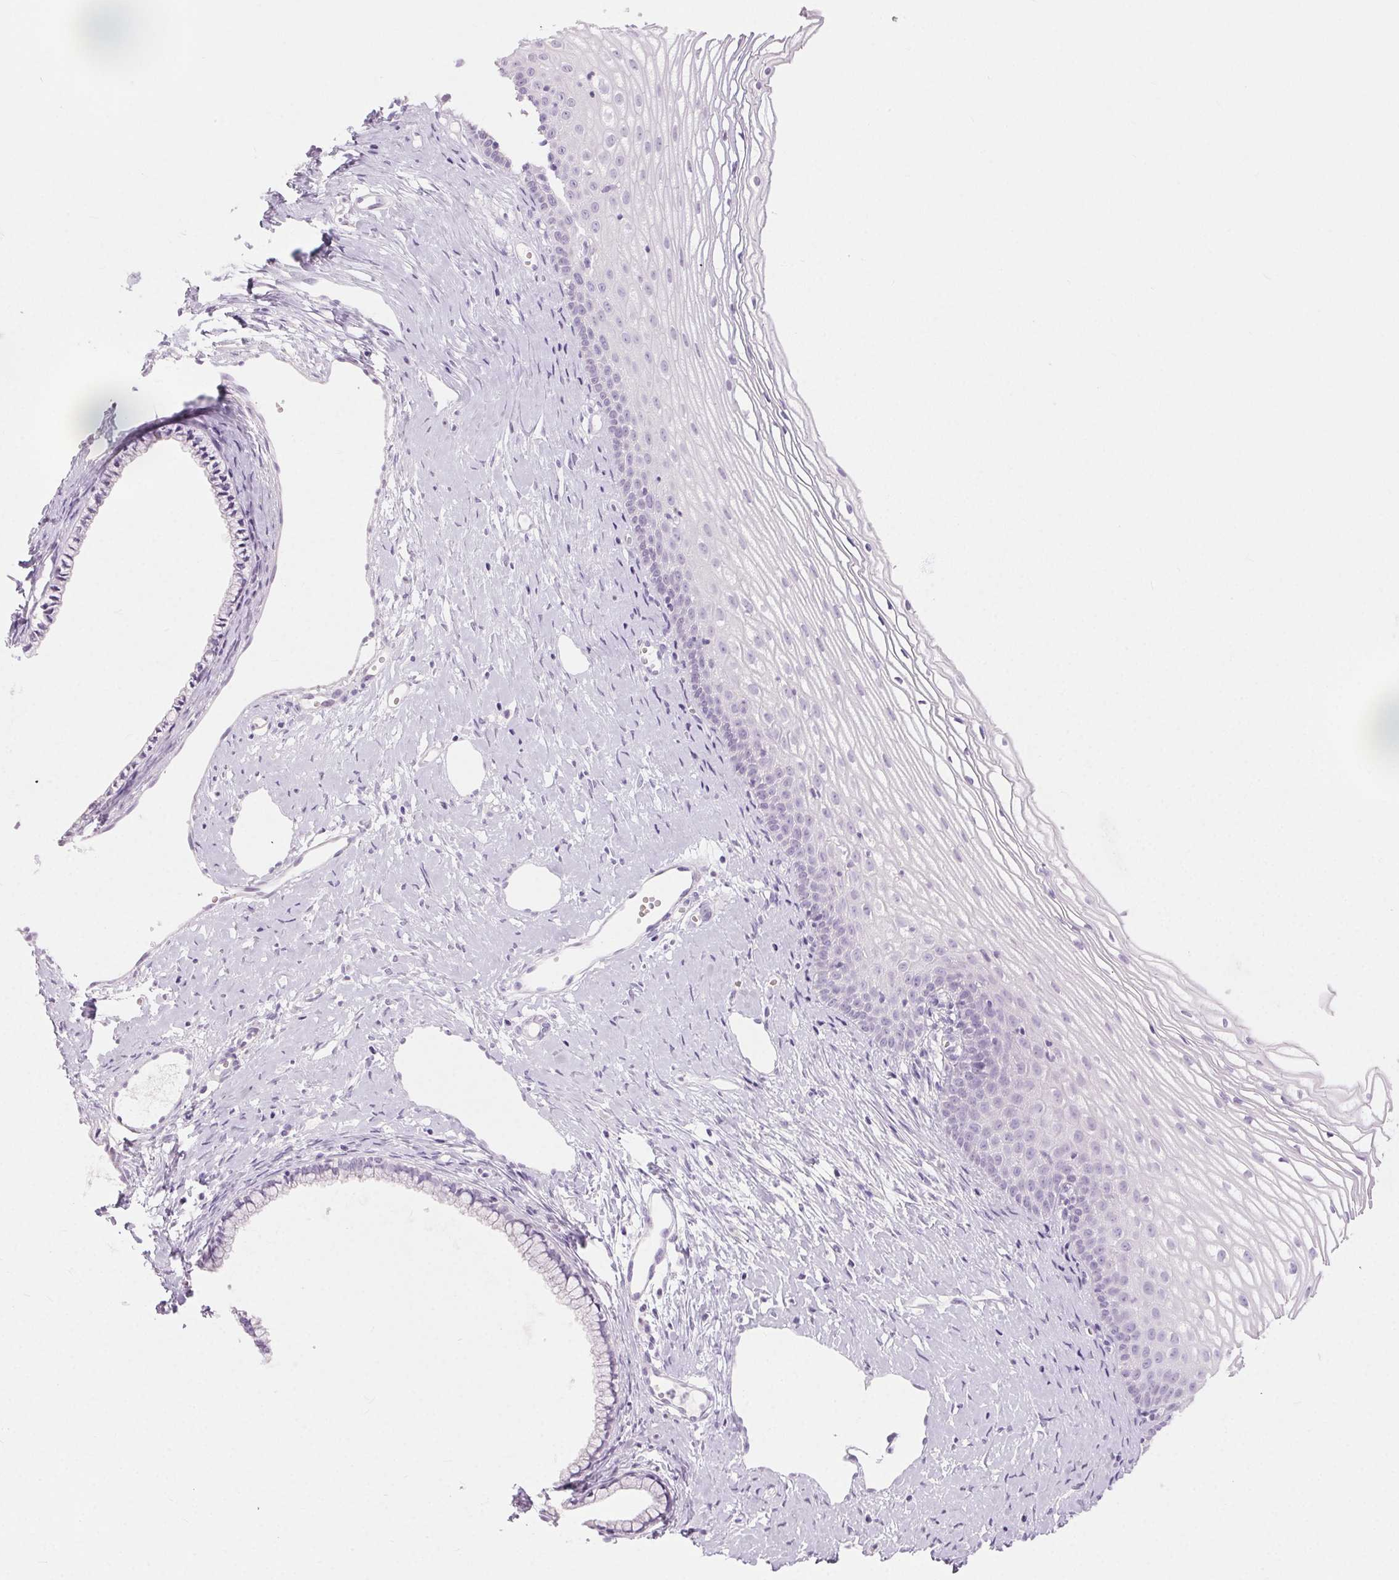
{"staining": {"intensity": "negative", "quantity": "none", "location": "none"}, "tissue": "cervix", "cell_type": "Glandular cells", "image_type": "normal", "snomed": [{"axis": "morphology", "description": "Normal tissue, NOS"}, {"axis": "topography", "description": "Cervix"}], "caption": "IHC histopathology image of unremarkable cervix: human cervix stained with DAB (3,3'-diaminobenzidine) demonstrates no significant protein expression in glandular cells. (DAB (3,3'-diaminobenzidine) IHC with hematoxylin counter stain).", "gene": "BEND2", "patient": {"sex": "female", "age": 40}}